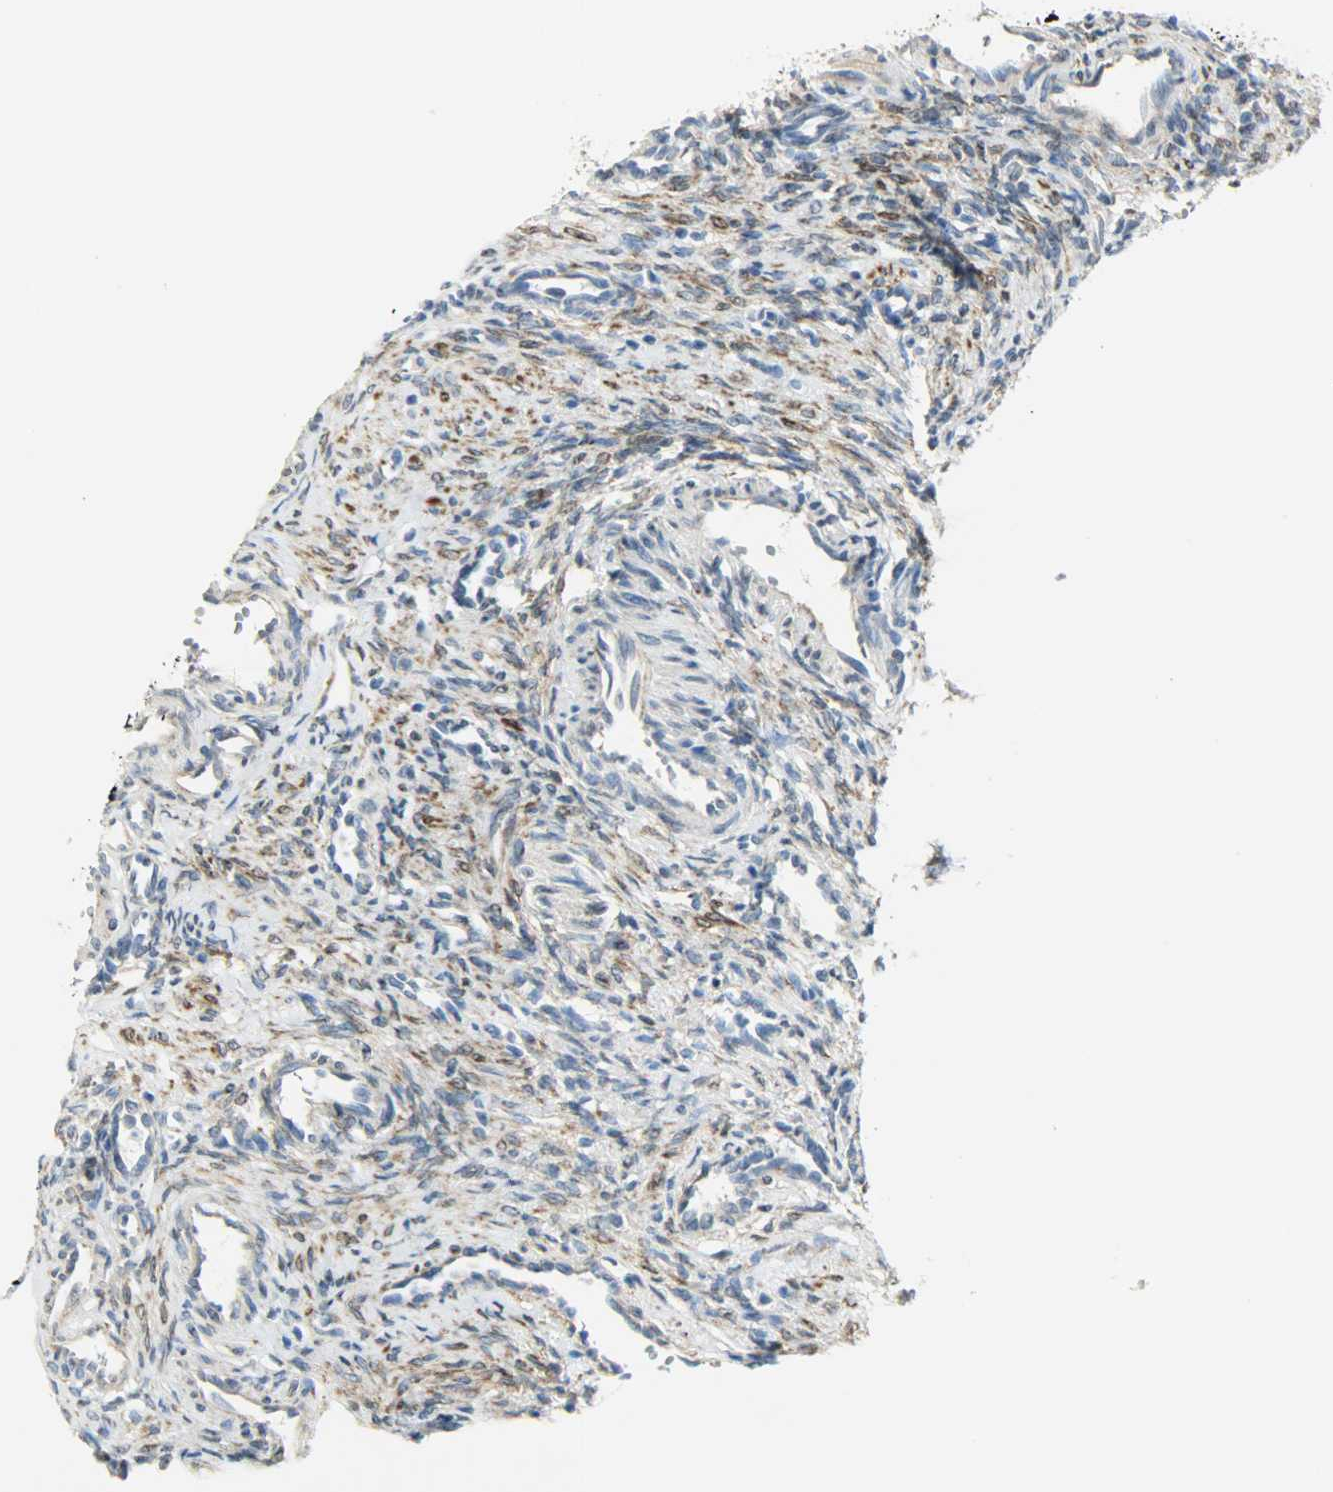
{"staining": {"intensity": "strong", "quantity": "25%-75%", "location": "cytoplasmic/membranous"}, "tissue": "ovary", "cell_type": "Ovarian stroma cells", "image_type": "normal", "snomed": [{"axis": "morphology", "description": "Normal tissue, NOS"}, {"axis": "topography", "description": "Ovary"}], "caption": "IHC photomicrograph of unremarkable ovary: human ovary stained using IHC demonstrates high levels of strong protein expression localized specifically in the cytoplasmic/membranous of ovarian stroma cells, appearing as a cytoplasmic/membranous brown color.", "gene": "PKD2", "patient": {"sex": "female", "age": 33}}